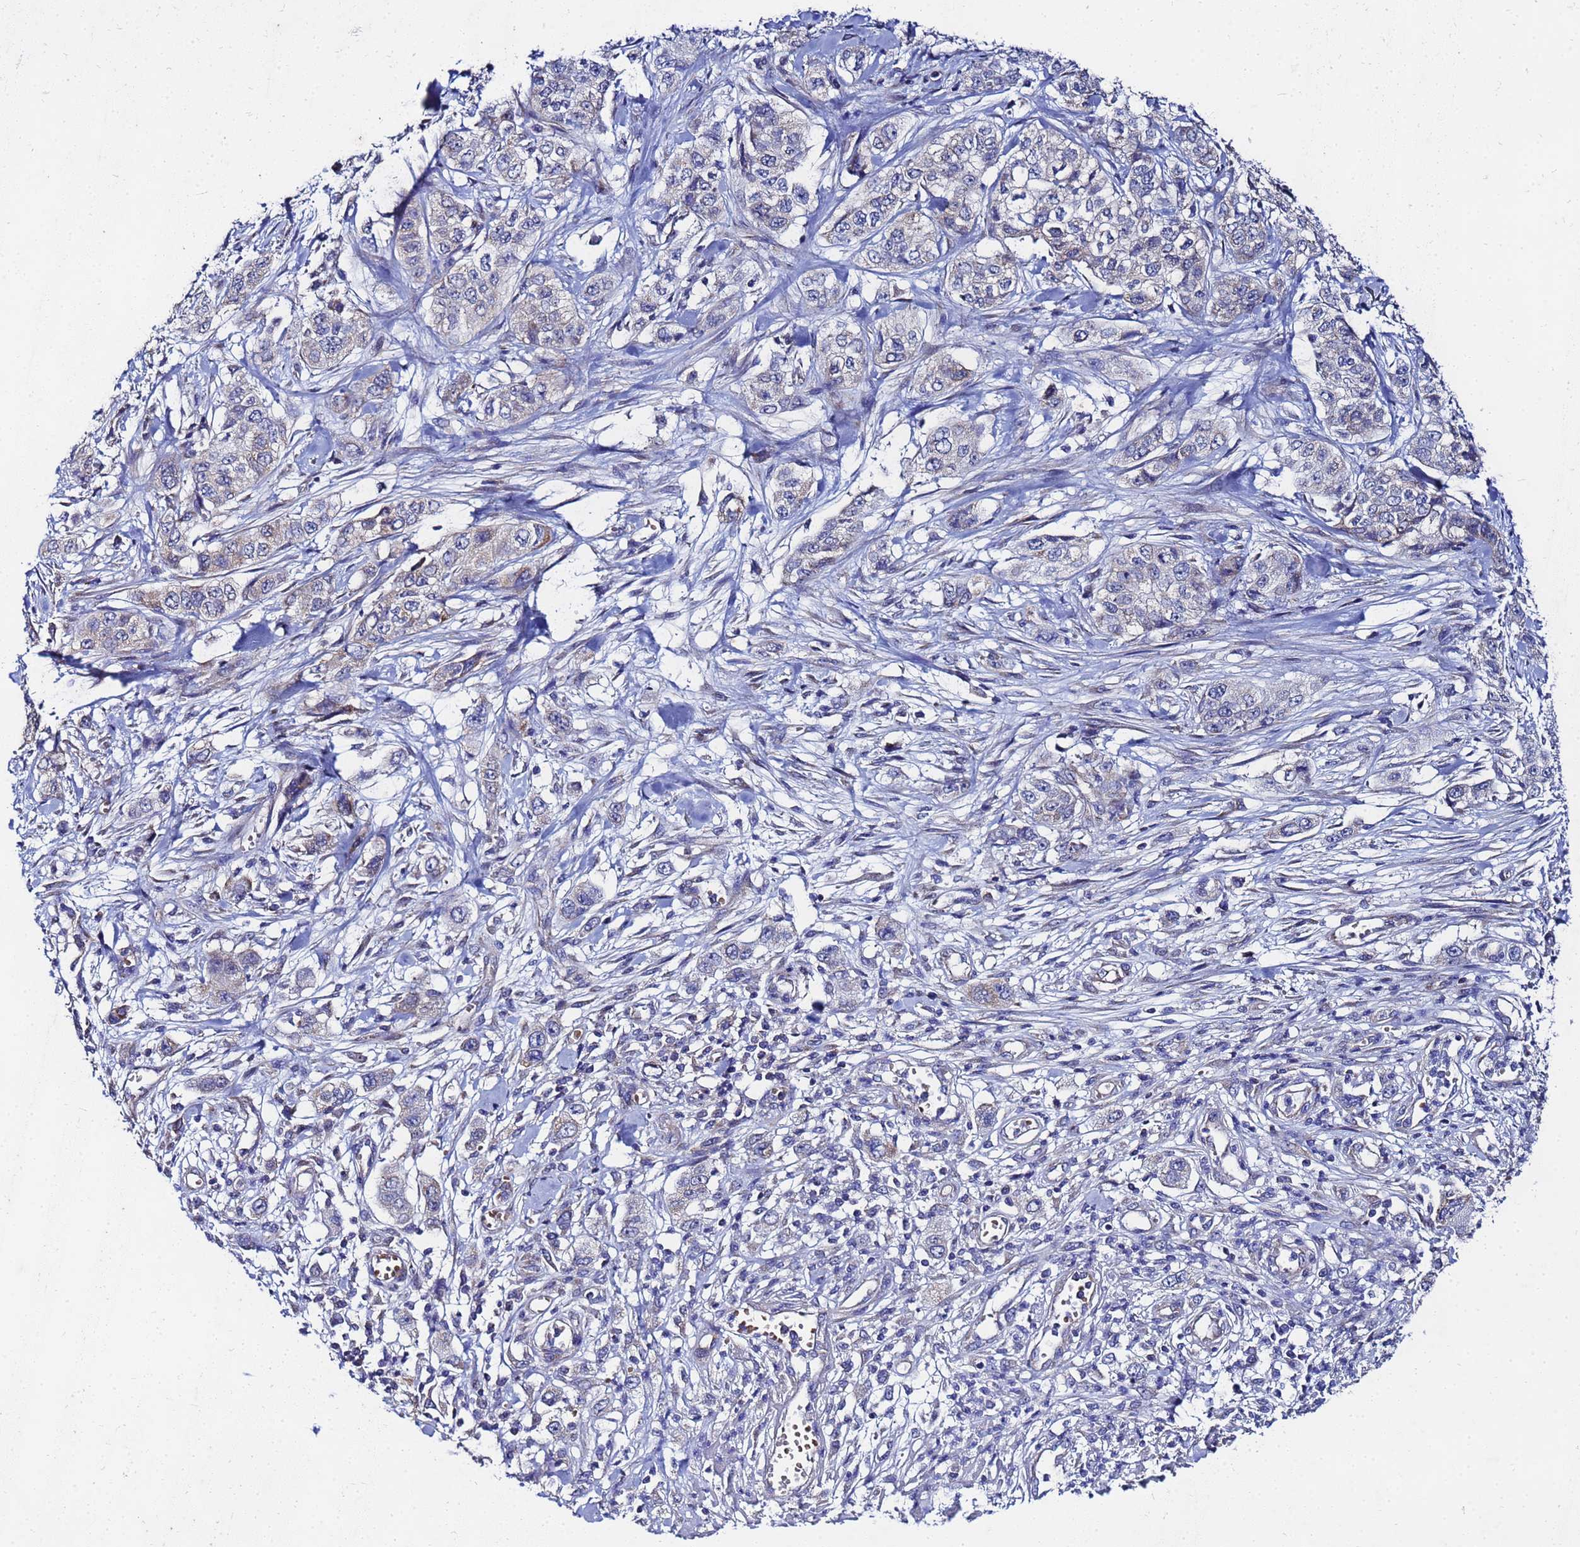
{"staining": {"intensity": "negative", "quantity": "none", "location": "none"}, "tissue": "stomach cancer", "cell_type": "Tumor cells", "image_type": "cancer", "snomed": [{"axis": "morphology", "description": "Adenocarcinoma, NOS"}, {"axis": "topography", "description": "Stomach, upper"}], "caption": "Immunohistochemical staining of stomach cancer (adenocarcinoma) shows no significant staining in tumor cells.", "gene": "FAHD2A", "patient": {"sex": "male", "age": 62}}